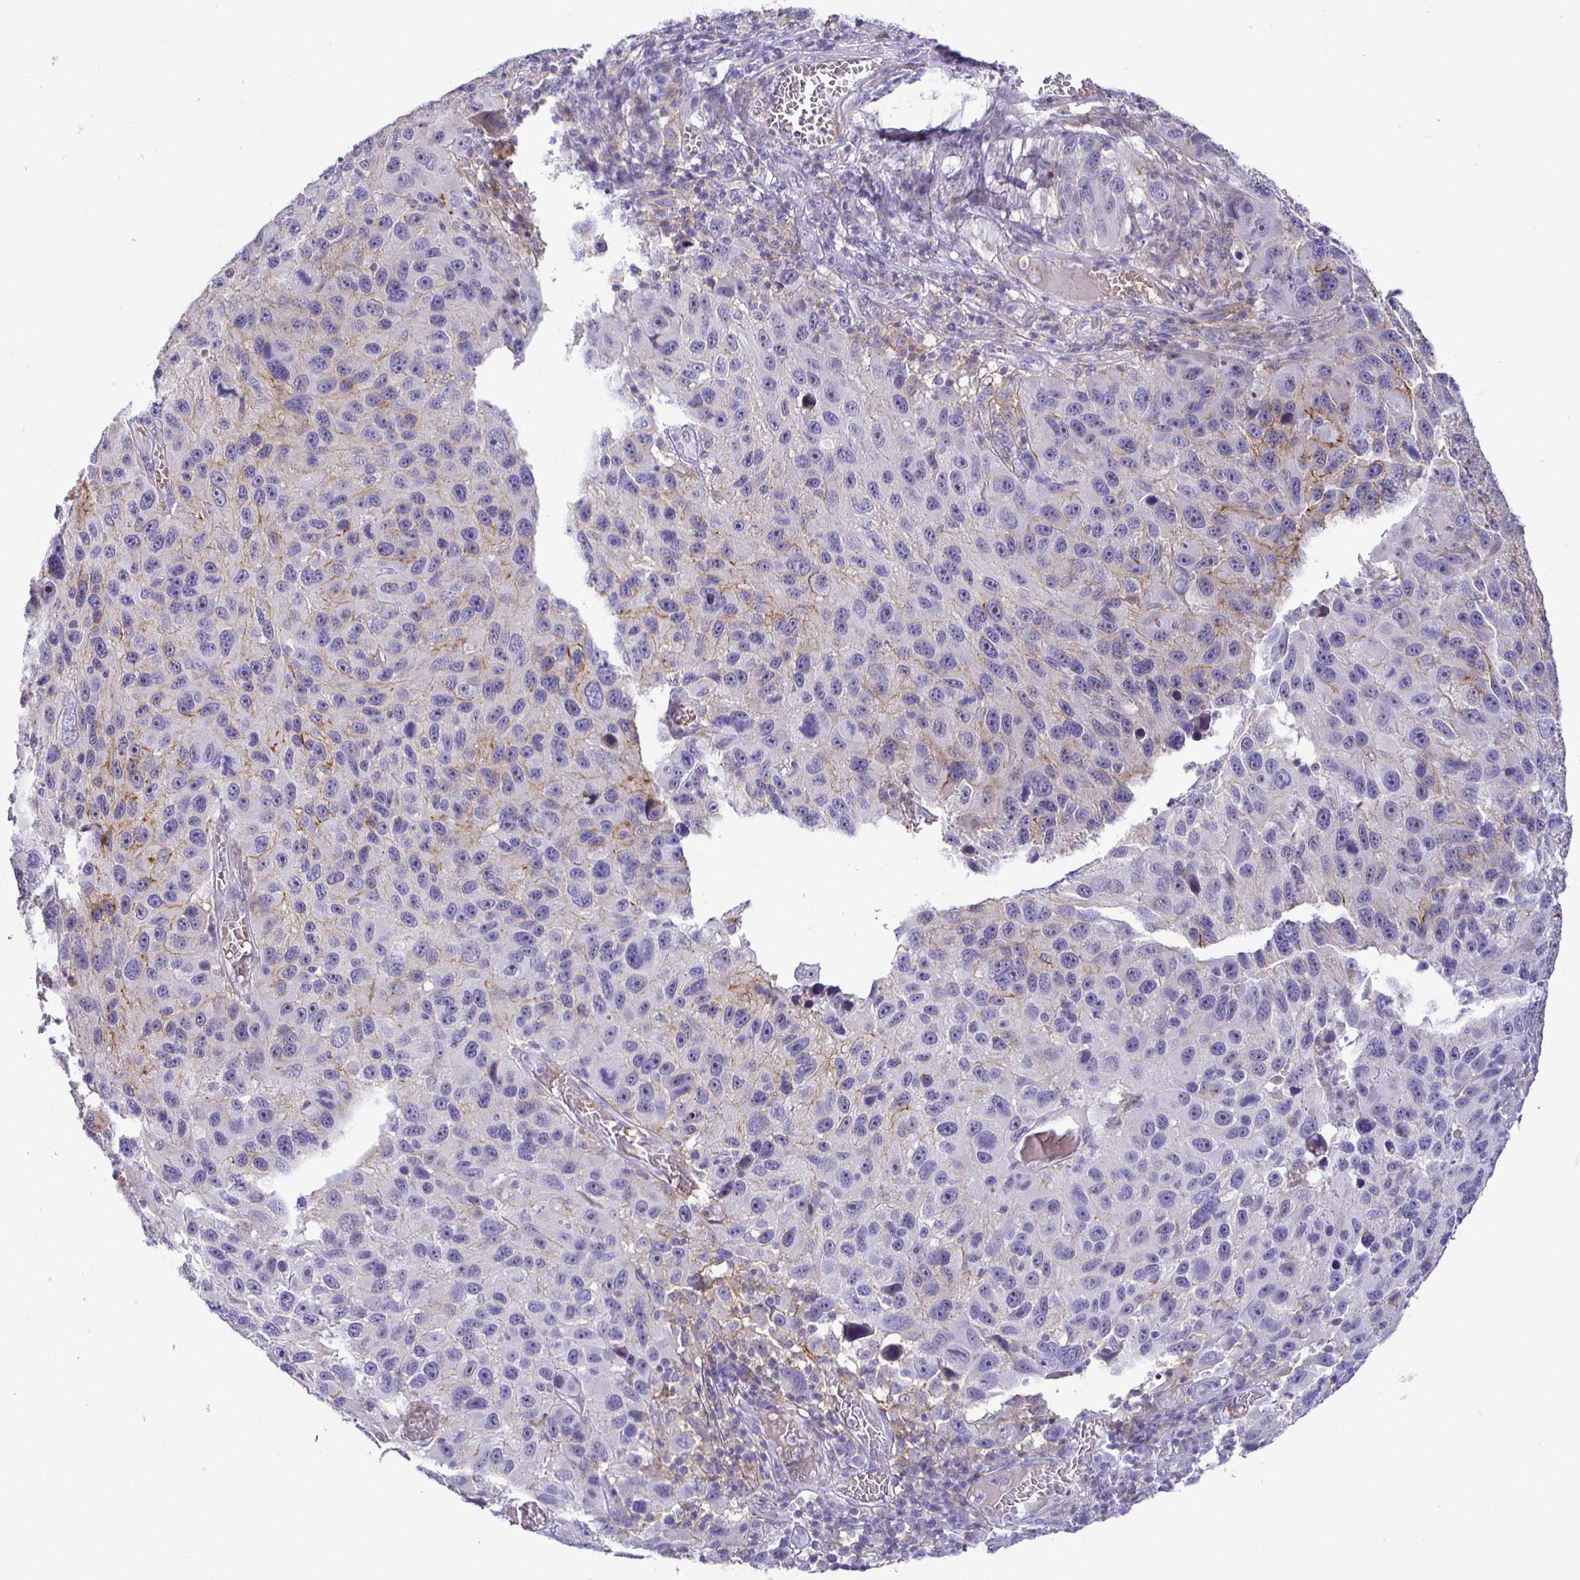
{"staining": {"intensity": "negative", "quantity": "none", "location": "none"}, "tissue": "melanoma", "cell_type": "Tumor cells", "image_type": "cancer", "snomed": [{"axis": "morphology", "description": "Malignant melanoma, NOS"}, {"axis": "topography", "description": "Skin"}], "caption": "This is an IHC histopathology image of human malignant melanoma. There is no expression in tumor cells.", "gene": "SIRPA", "patient": {"sex": "male", "age": 53}}